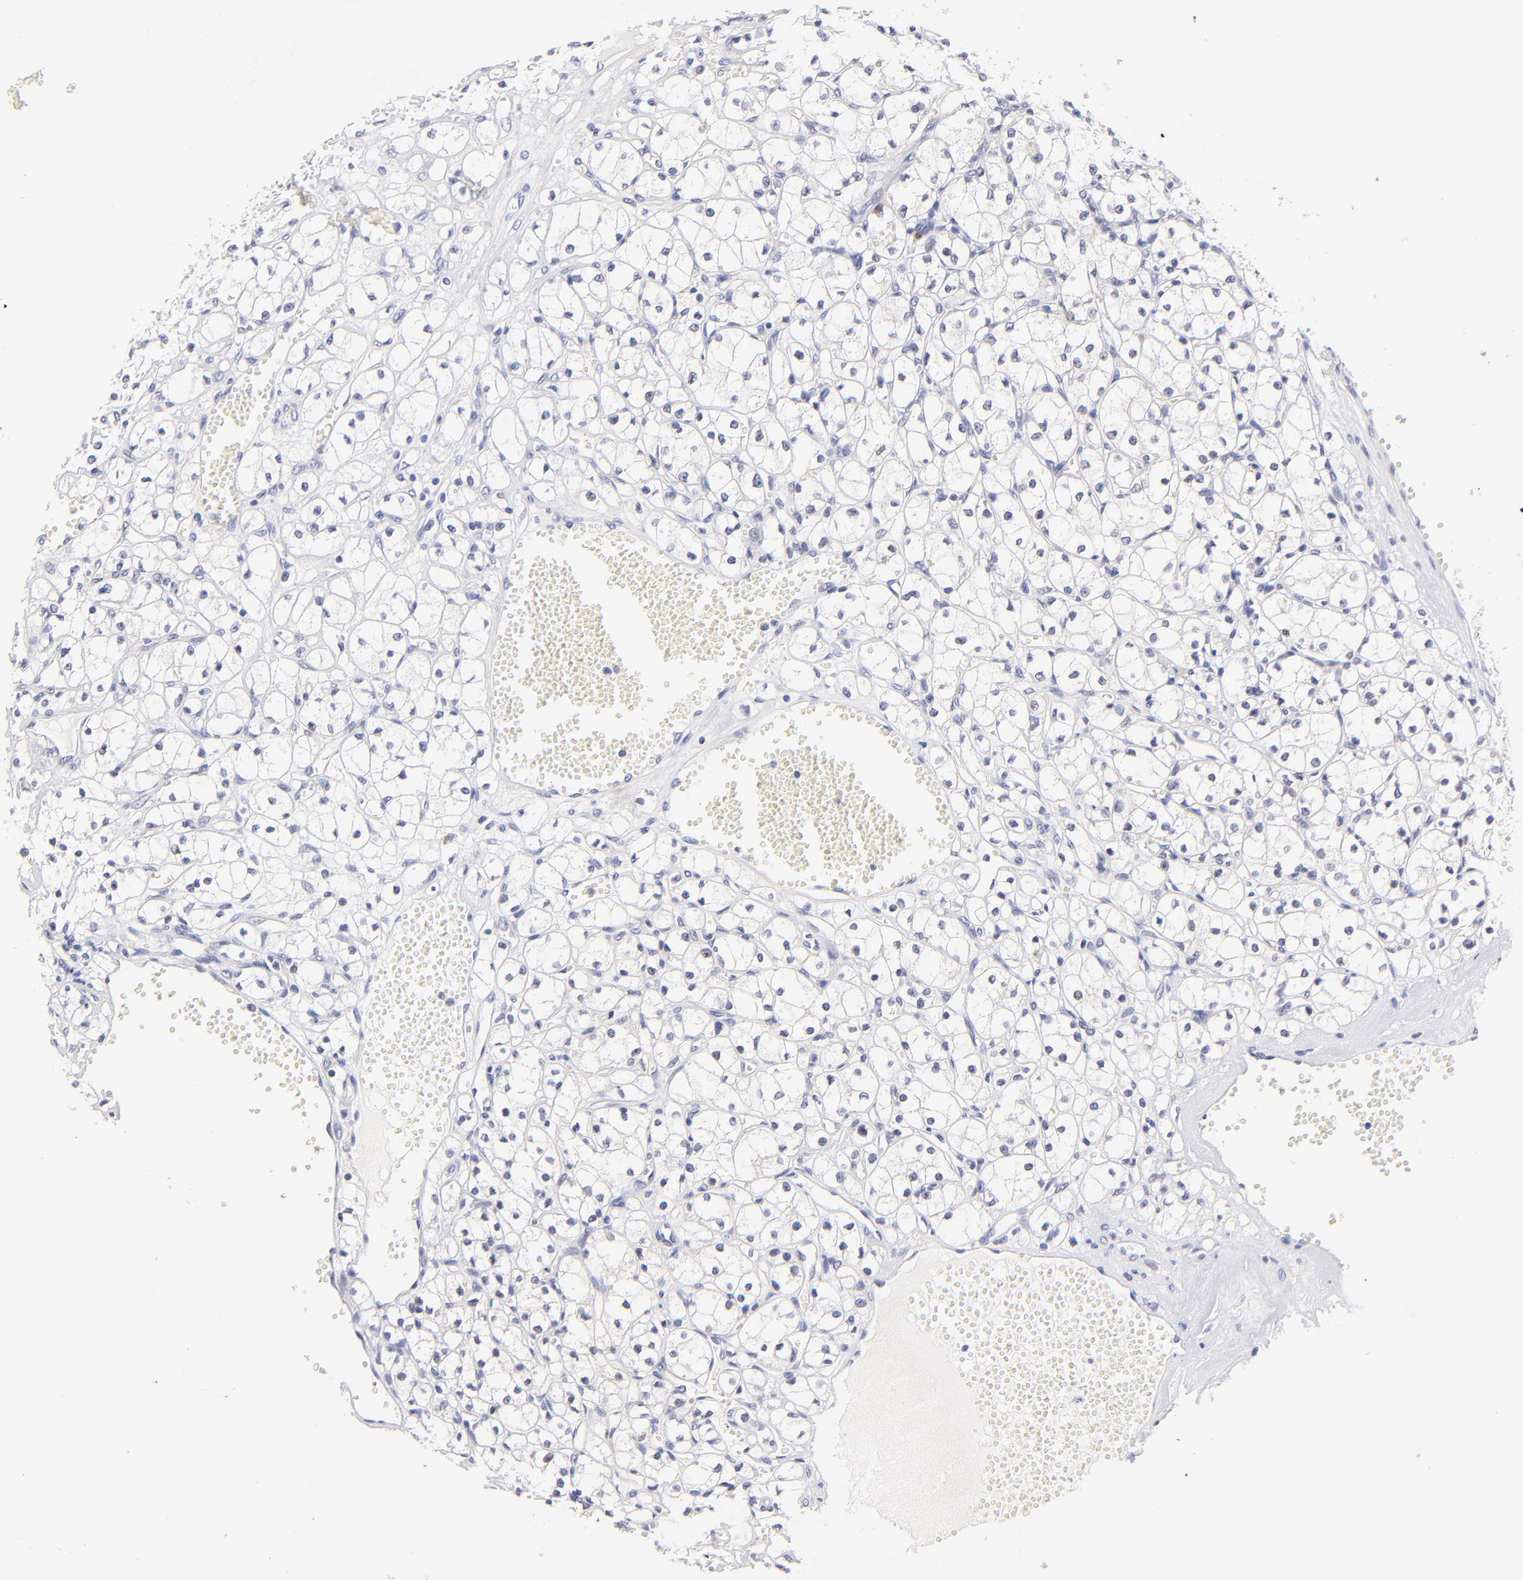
{"staining": {"intensity": "negative", "quantity": "none", "location": "none"}, "tissue": "renal cancer", "cell_type": "Tumor cells", "image_type": "cancer", "snomed": [{"axis": "morphology", "description": "Adenocarcinoma, NOS"}, {"axis": "topography", "description": "Kidney"}], "caption": "Immunohistochemistry (IHC) micrograph of renal cancer stained for a protein (brown), which shows no staining in tumor cells. Nuclei are stained in blue.", "gene": "ZNF155", "patient": {"sex": "male", "age": 61}}